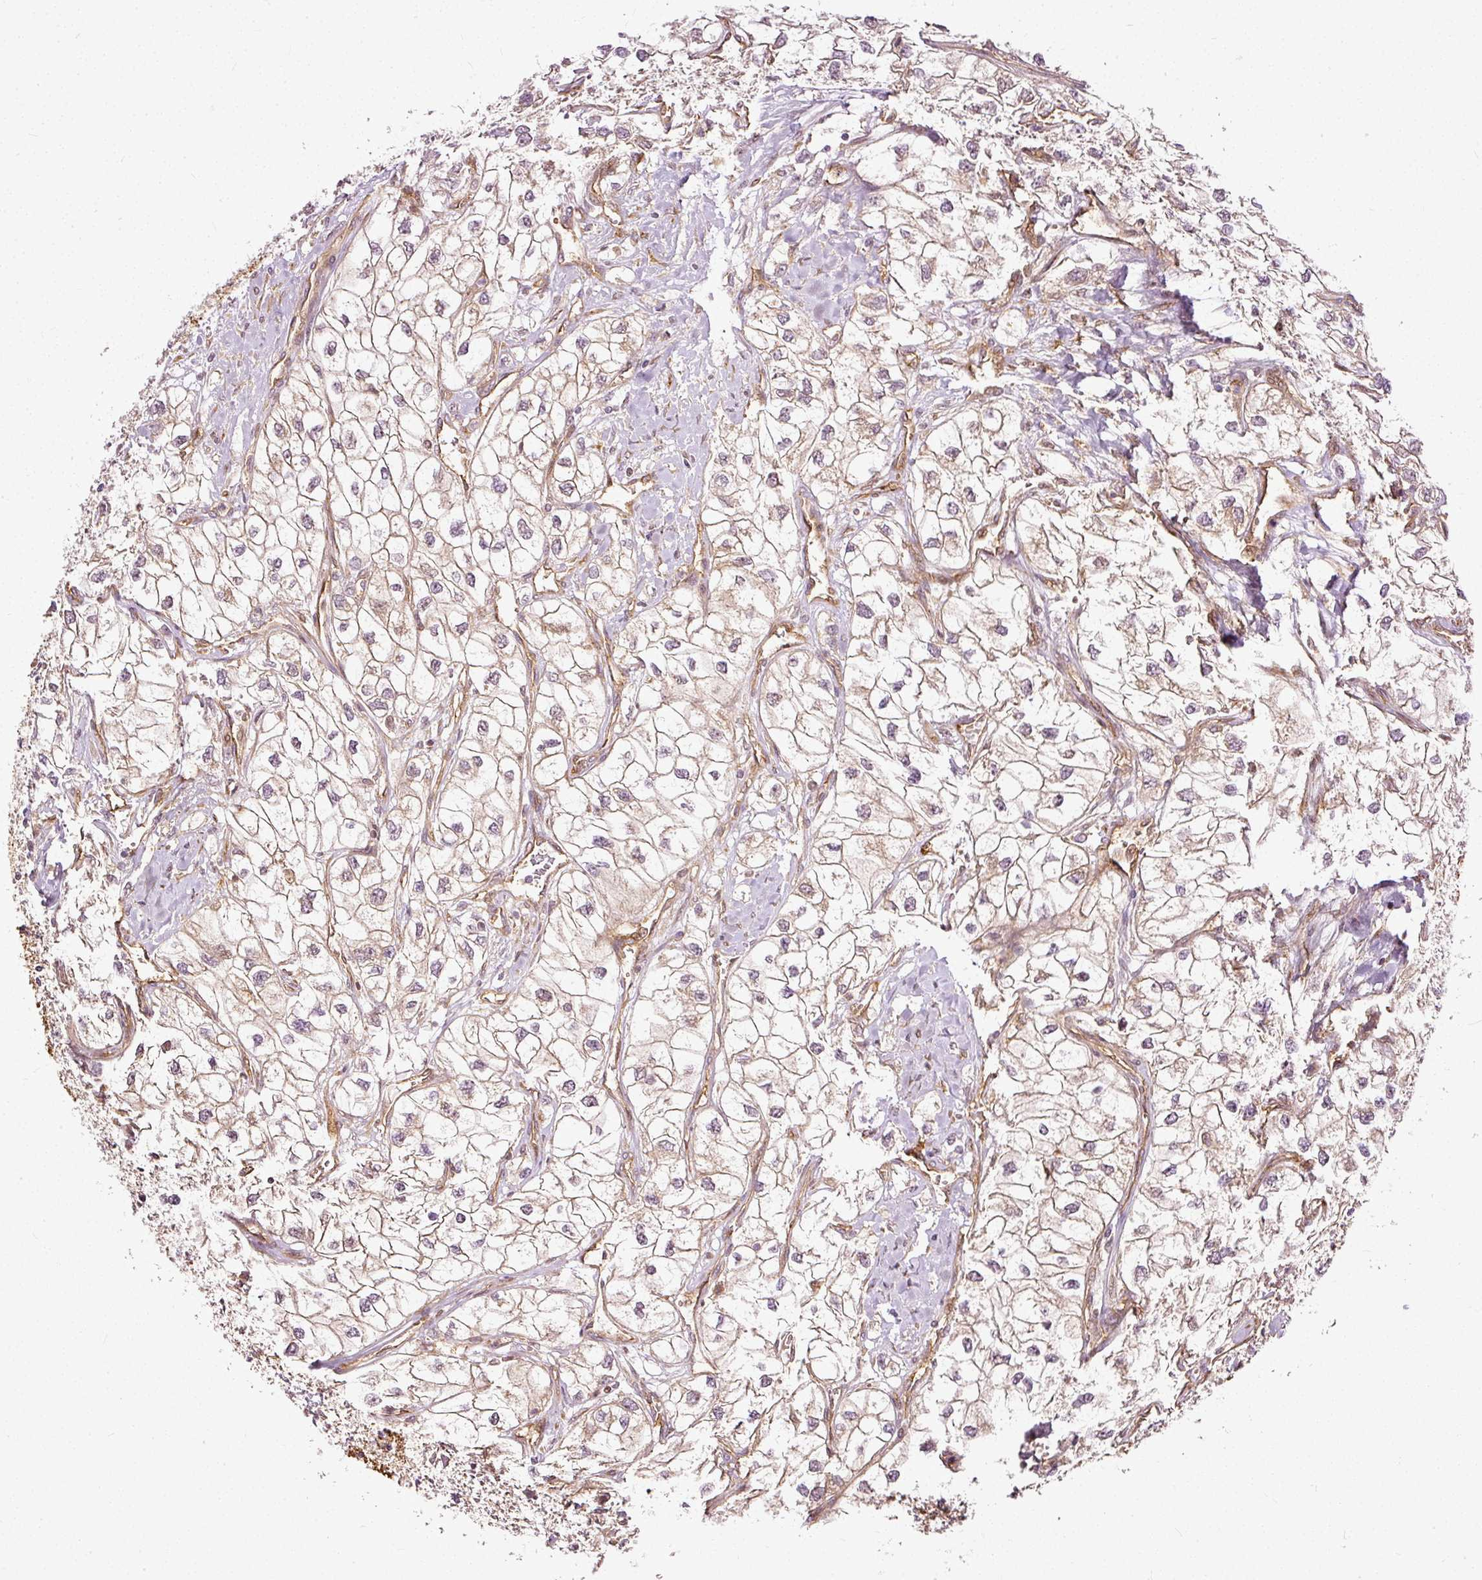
{"staining": {"intensity": "weak", "quantity": "25%-75%", "location": "cytoplasmic/membranous"}, "tissue": "renal cancer", "cell_type": "Tumor cells", "image_type": "cancer", "snomed": [{"axis": "morphology", "description": "Adenocarcinoma, NOS"}, {"axis": "topography", "description": "Kidney"}], "caption": "Protein staining by immunohistochemistry (IHC) exhibits weak cytoplasmic/membranous expression in approximately 25%-75% of tumor cells in renal cancer (adenocarcinoma).", "gene": "MIF4GD", "patient": {"sex": "male", "age": 59}}